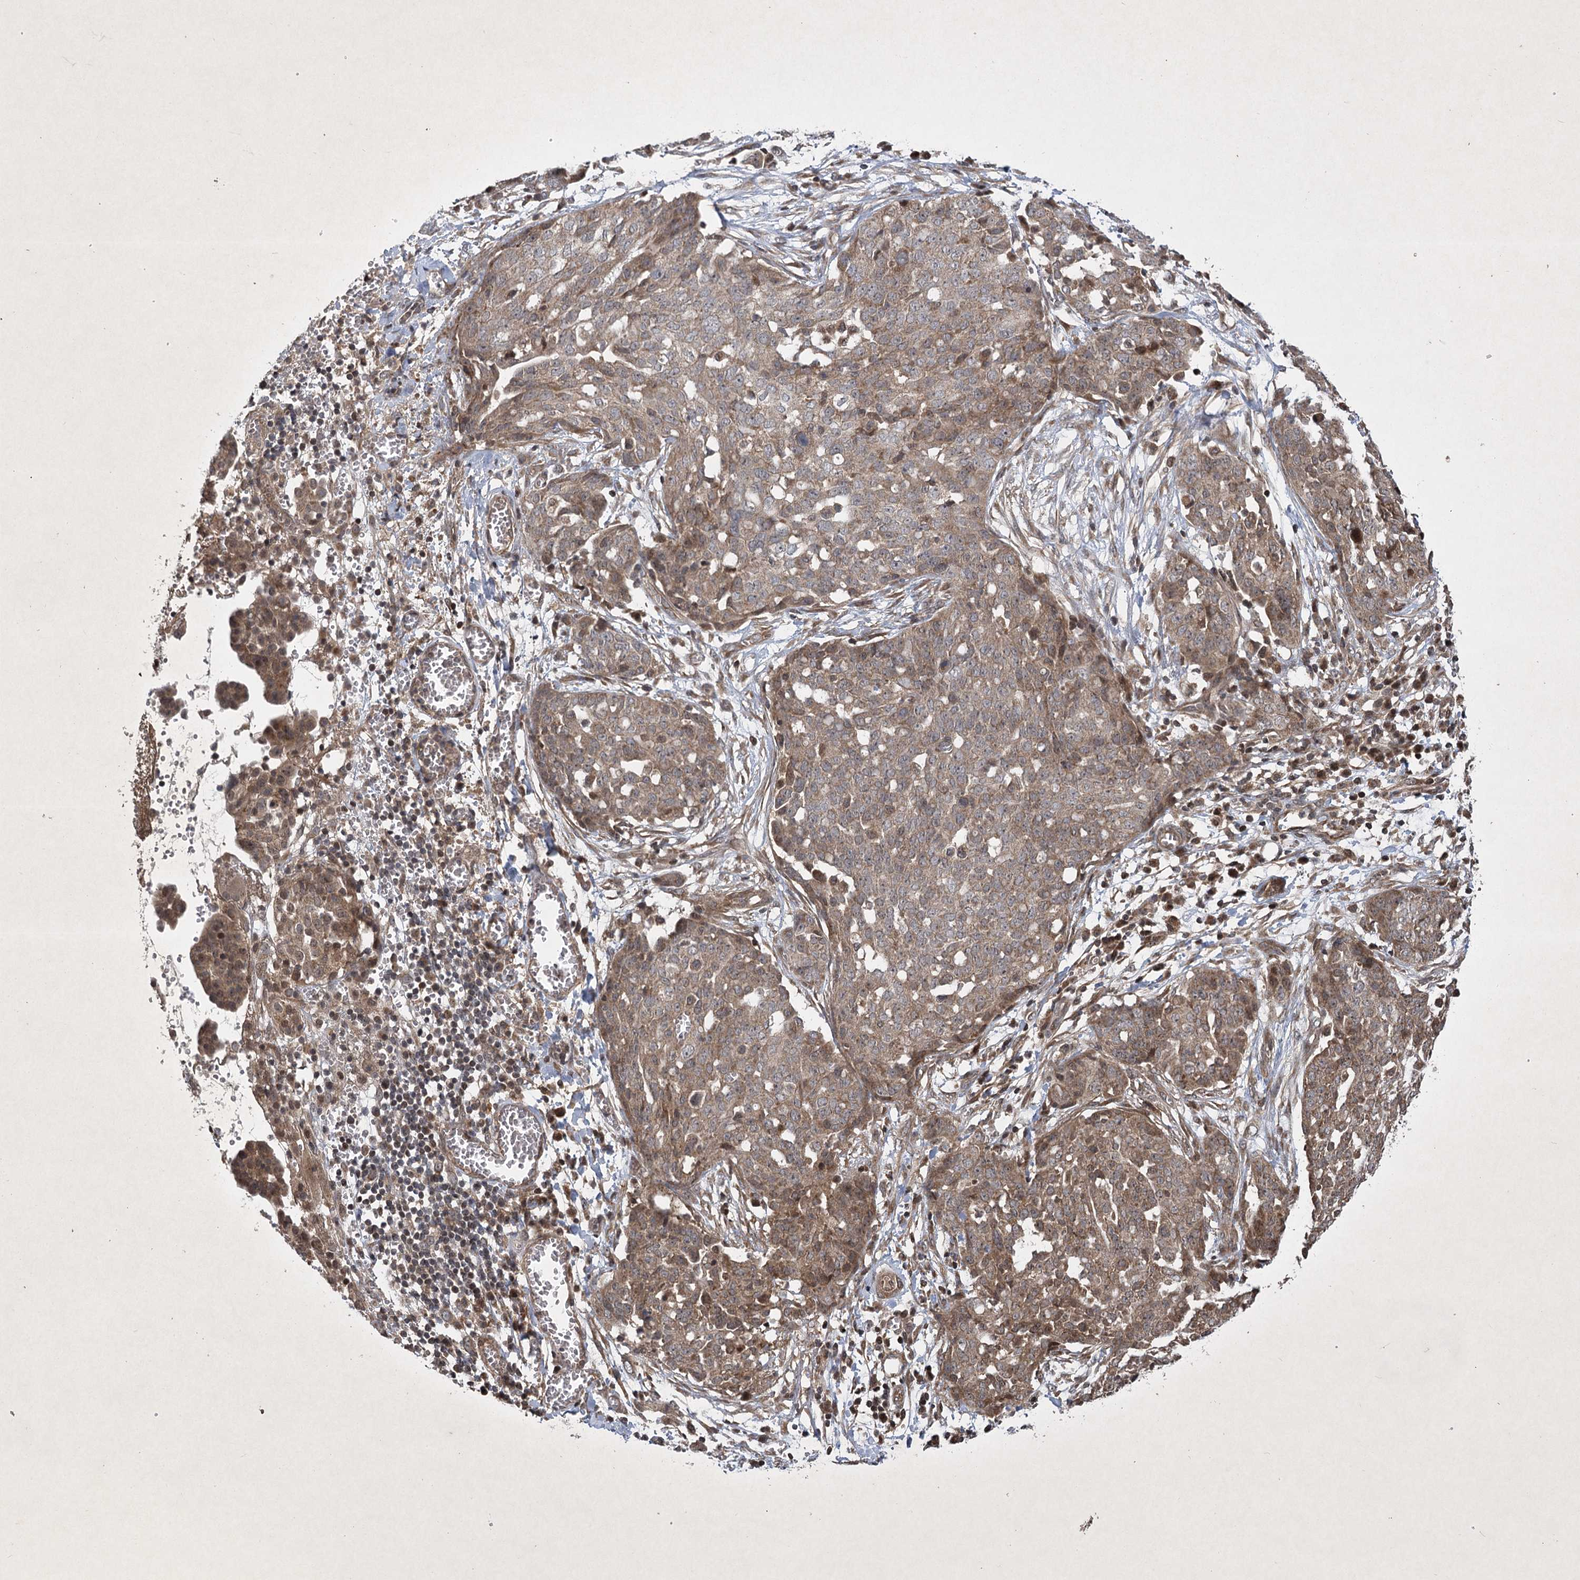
{"staining": {"intensity": "moderate", "quantity": ">75%", "location": "cytoplasmic/membranous"}, "tissue": "ovarian cancer", "cell_type": "Tumor cells", "image_type": "cancer", "snomed": [{"axis": "morphology", "description": "Cystadenocarcinoma, serous, NOS"}, {"axis": "topography", "description": "Soft tissue"}, {"axis": "topography", "description": "Ovary"}], "caption": "This is a photomicrograph of immunohistochemistry (IHC) staining of ovarian cancer, which shows moderate positivity in the cytoplasmic/membranous of tumor cells.", "gene": "INSIG2", "patient": {"sex": "female", "age": 57}}